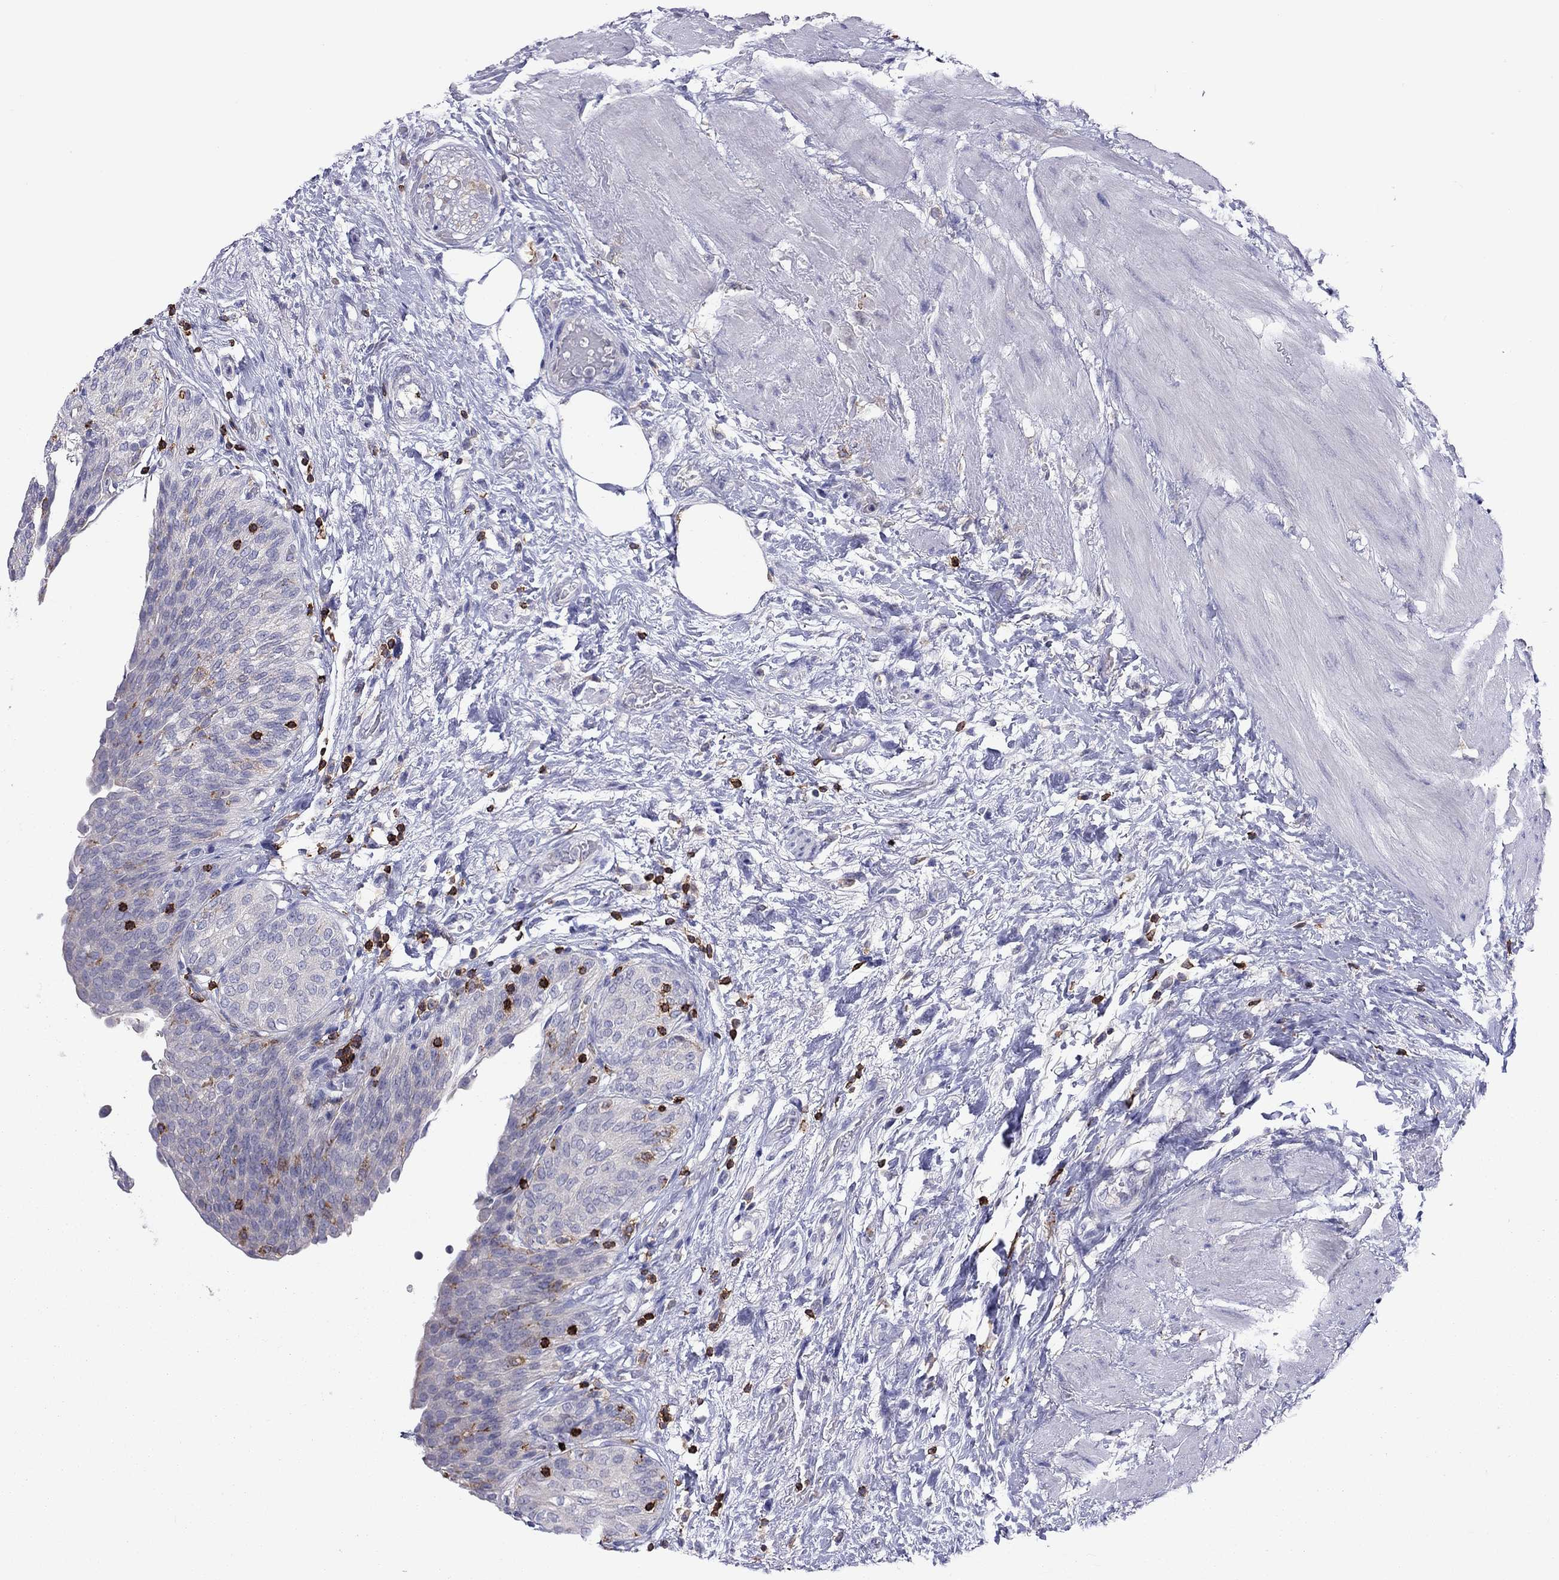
{"staining": {"intensity": "negative", "quantity": "none", "location": "none"}, "tissue": "urinary bladder", "cell_type": "Urothelial cells", "image_type": "normal", "snomed": [{"axis": "morphology", "description": "Normal tissue, NOS"}, {"axis": "morphology", "description": "Metaplasia, NOS"}, {"axis": "topography", "description": "Urinary bladder"}], "caption": "Urinary bladder was stained to show a protein in brown. There is no significant positivity in urothelial cells. The staining is performed using DAB (3,3'-diaminobenzidine) brown chromogen with nuclei counter-stained in using hematoxylin.", "gene": "ENSG00000288637", "patient": {"sex": "male", "age": 68}}